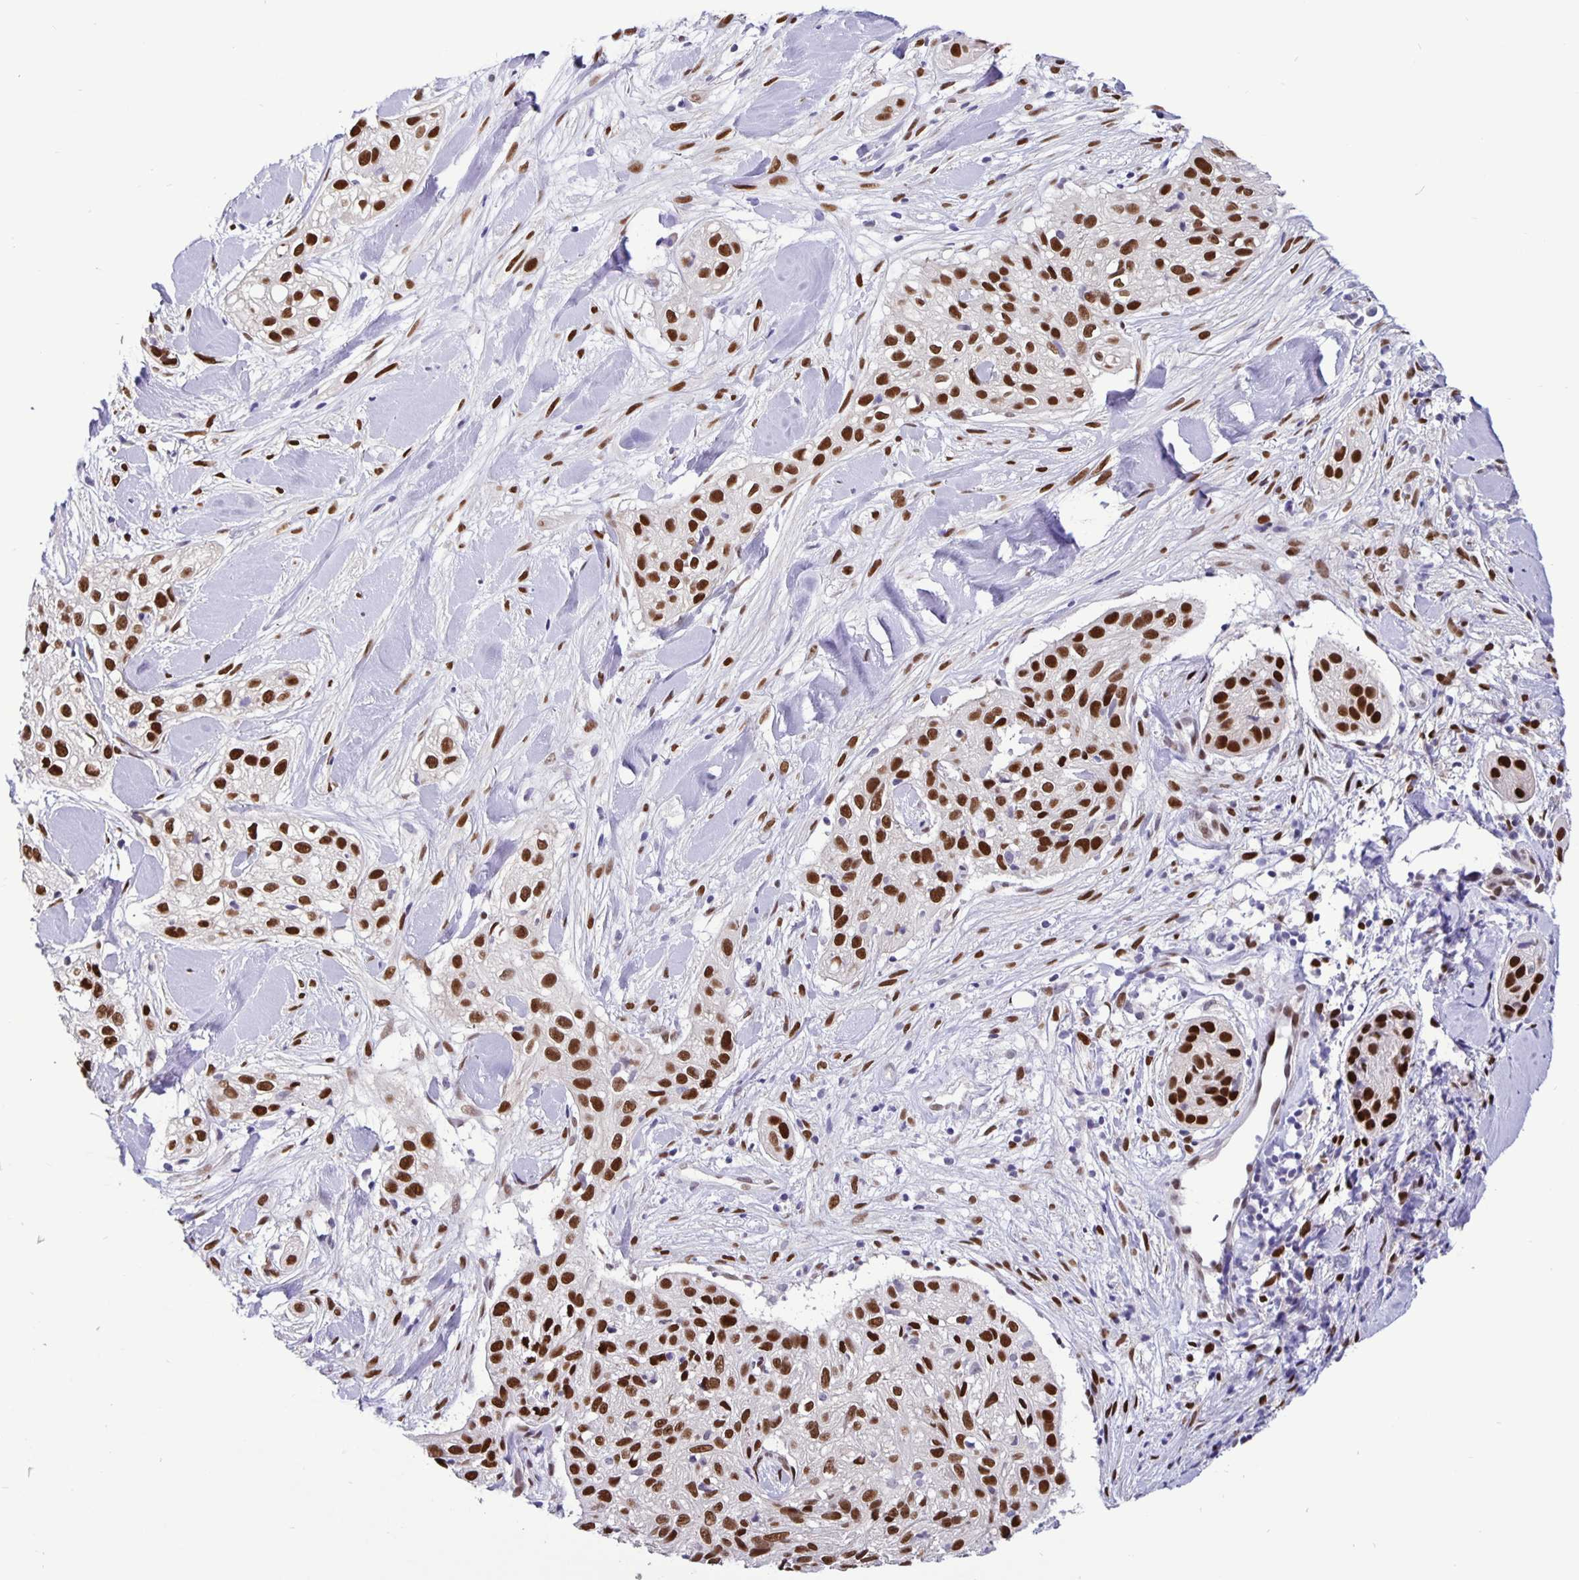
{"staining": {"intensity": "strong", "quantity": ">75%", "location": "nuclear"}, "tissue": "skin cancer", "cell_type": "Tumor cells", "image_type": "cancer", "snomed": [{"axis": "morphology", "description": "Squamous cell carcinoma, NOS"}, {"axis": "topography", "description": "Skin"}], "caption": "DAB (3,3'-diaminobenzidine) immunohistochemical staining of human skin cancer (squamous cell carcinoma) demonstrates strong nuclear protein staining in about >75% of tumor cells. Using DAB (brown) and hematoxylin (blue) stains, captured at high magnification using brightfield microscopy.", "gene": "FOSL2", "patient": {"sex": "male", "age": 82}}